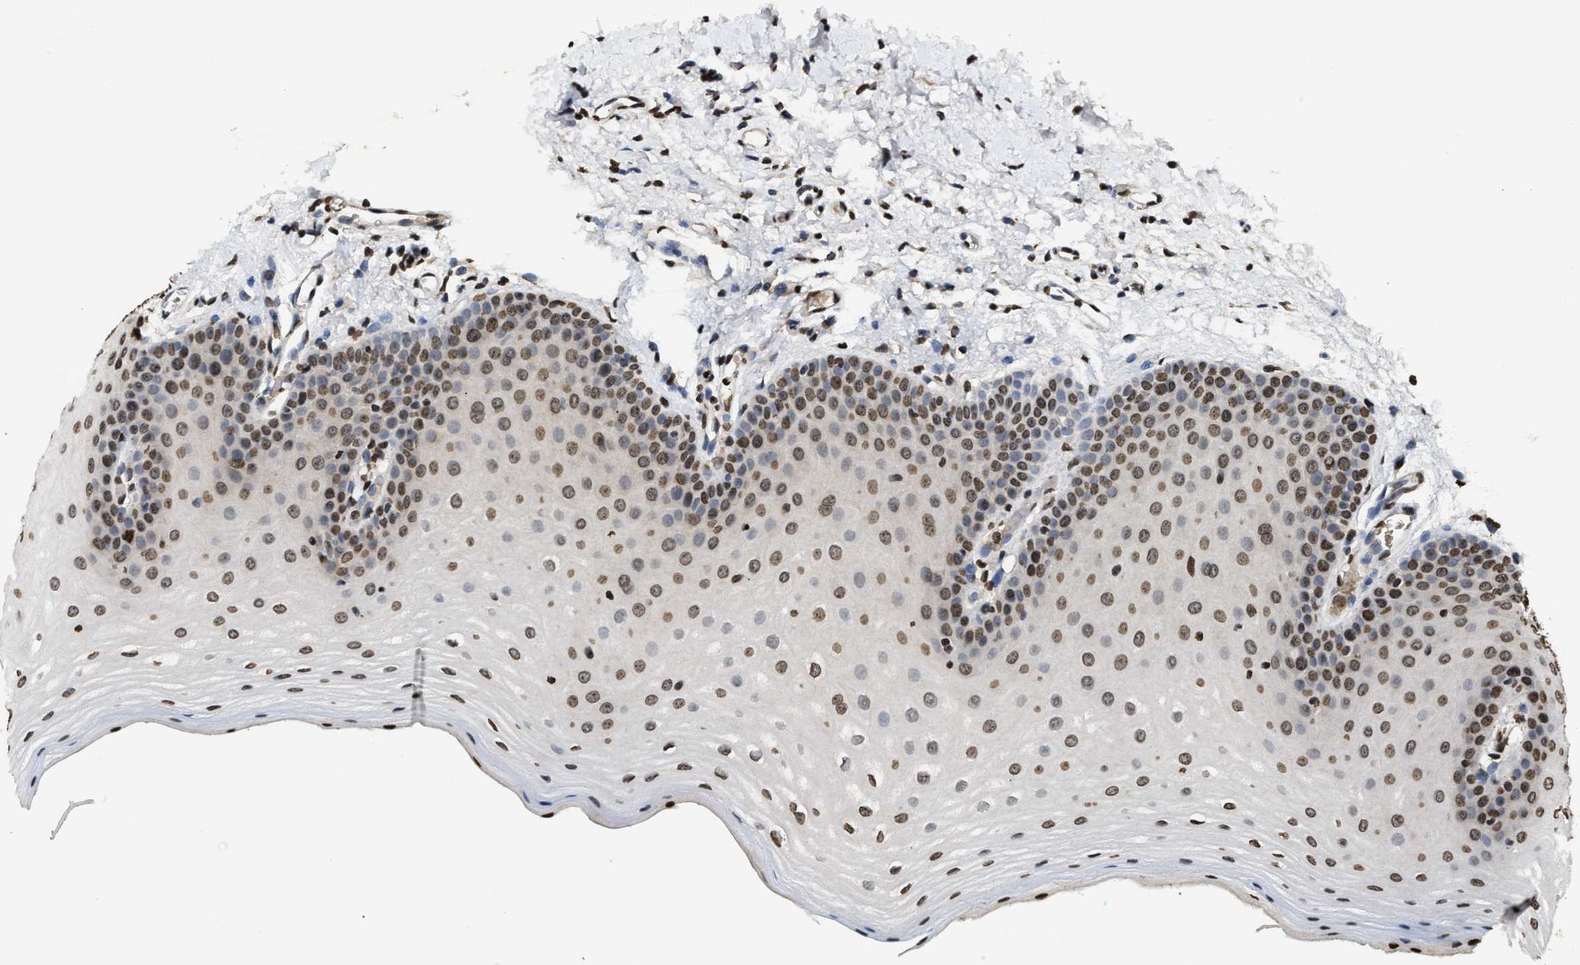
{"staining": {"intensity": "moderate", "quantity": ">75%", "location": "nuclear"}, "tissue": "oral mucosa", "cell_type": "Squamous epithelial cells", "image_type": "normal", "snomed": [{"axis": "morphology", "description": "Normal tissue, NOS"}, {"axis": "topography", "description": "Skin"}, {"axis": "topography", "description": "Oral tissue"}], "caption": "Squamous epithelial cells display medium levels of moderate nuclear staining in approximately >75% of cells in normal human oral mucosa. (DAB = brown stain, brightfield microscopy at high magnification).", "gene": "DNASE1L3", "patient": {"sex": "male", "age": 84}}